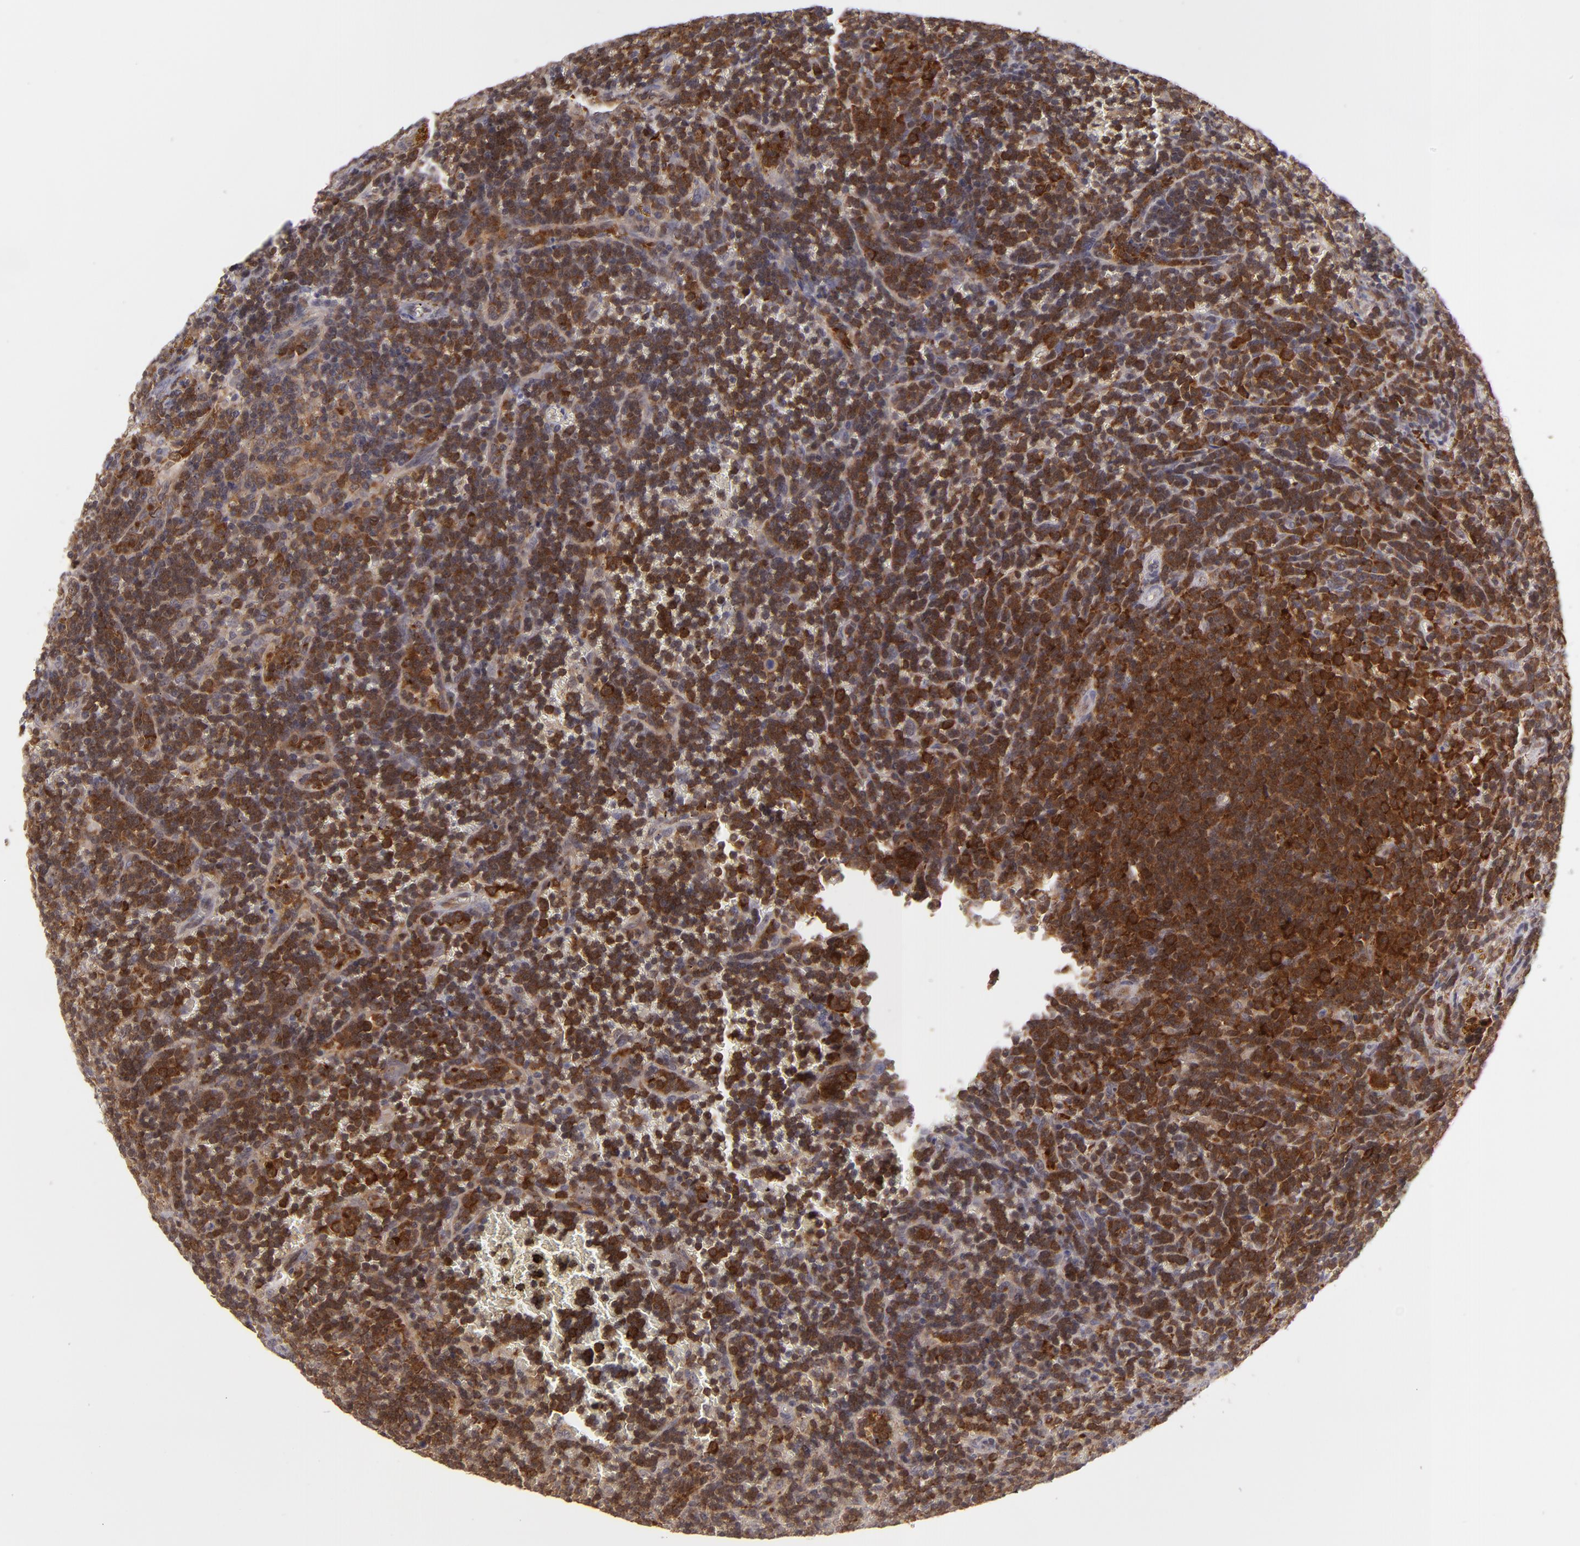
{"staining": {"intensity": "strong", "quantity": ">75%", "location": "cytoplasmic/membranous"}, "tissue": "lymphoma", "cell_type": "Tumor cells", "image_type": "cancer", "snomed": [{"axis": "morphology", "description": "Malignant lymphoma, non-Hodgkin's type, Low grade"}, {"axis": "topography", "description": "Spleen"}], "caption": "Lymphoma was stained to show a protein in brown. There is high levels of strong cytoplasmic/membranous staining in approximately >75% of tumor cells. Using DAB (brown) and hematoxylin (blue) stains, captured at high magnification using brightfield microscopy.", "gene": "PTPN13", "patient": {"sex": "male", "age": 80}}